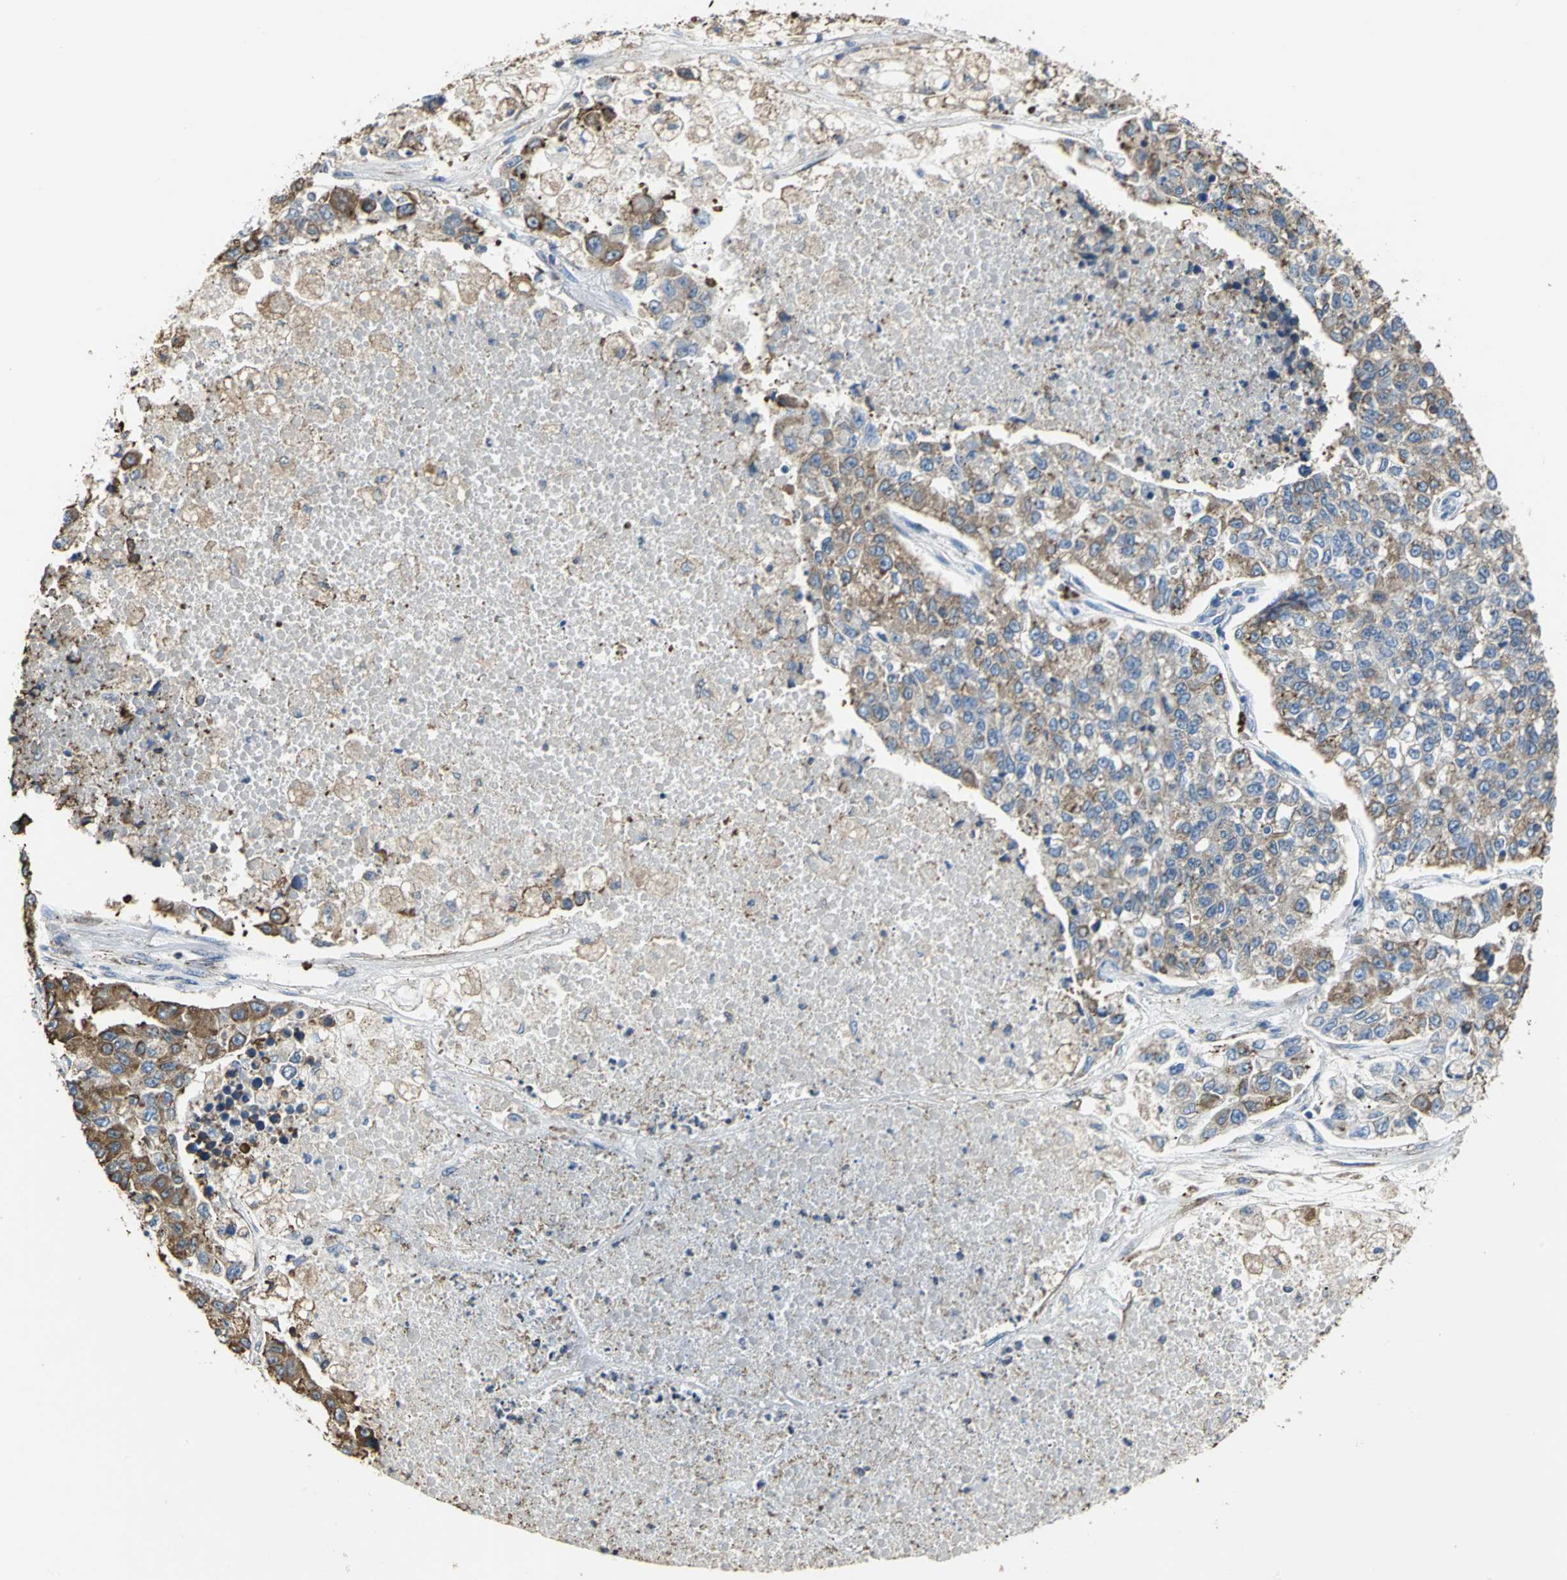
{"staining": {"intensity": "weak", "quantity": "25%-75%", "location": "cytoplasmic/membranous"}, "tissue": "lung cancer", "cell_type": "Tumor cells", "image_type": "cancer", "snomed": [{"axis": "morphology", "description": "Adenocarcinoma, NOS"}, {"axis": "topography", "description": "Lung"}], "caption": "This is a photomicrograph of immunohistochemistry (IHC) staining of lung adenocarcinoma, which shows weak positivity in the cytoplasmic/membranous of tumor cells.", "gene": "SDF2L1", "patient": {"sex": "male", "age": 49}}